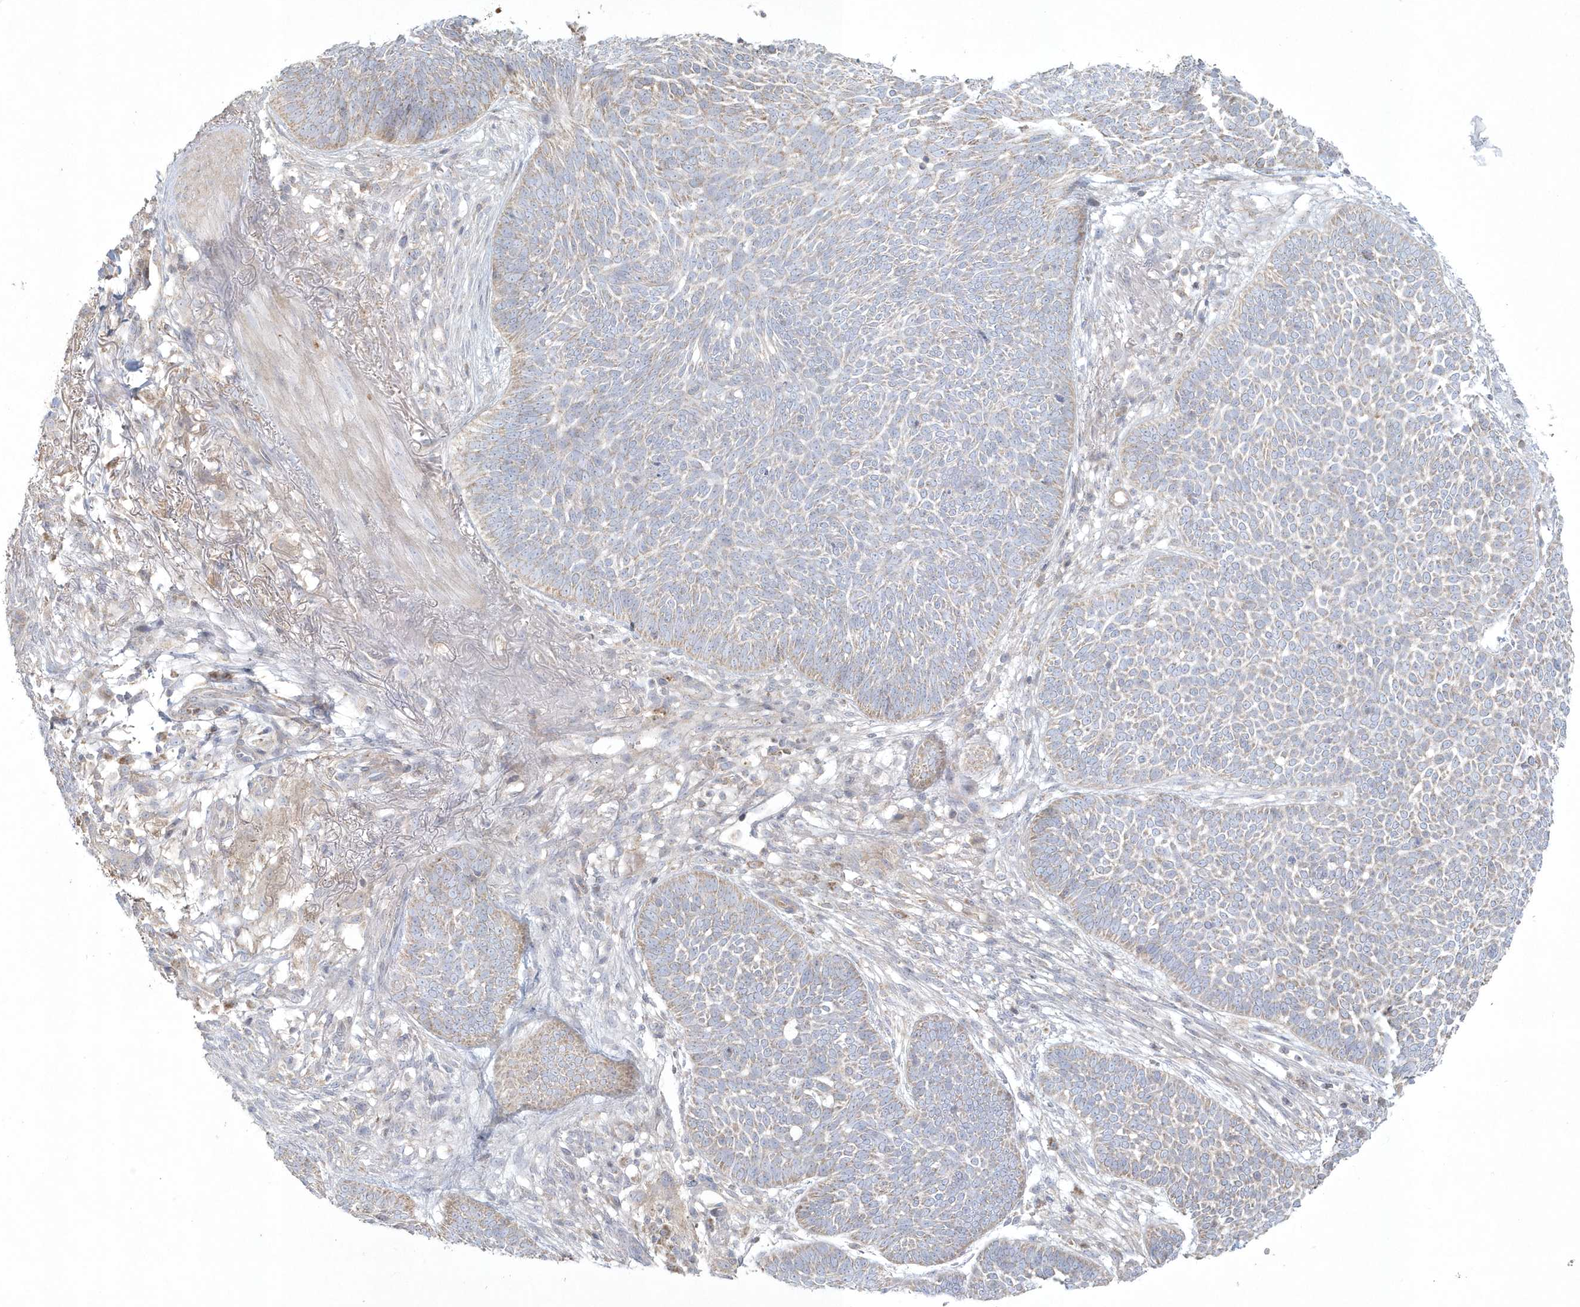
{"staining": {"intensity": "weak", "quantity": "<25%", "location": "cytoplasmic/membranous"}, "tissue": "skin cancer", "cell_type": "Tumor cells", "image_type": "cancer", "snomed": [{"axis": "morphology", "description": "Normal tissue, NOS"}, {"axis": "morphology", "description": "Basal cell carcinoma"}, {"axis": "topography", "description": "Skin"}], "caption": "Human skin cancer stained for a protein using IHC reveals no expression in tumor cells.", "gene": "BLTP3A", "patient": {"sex": "male", "age": 64}}